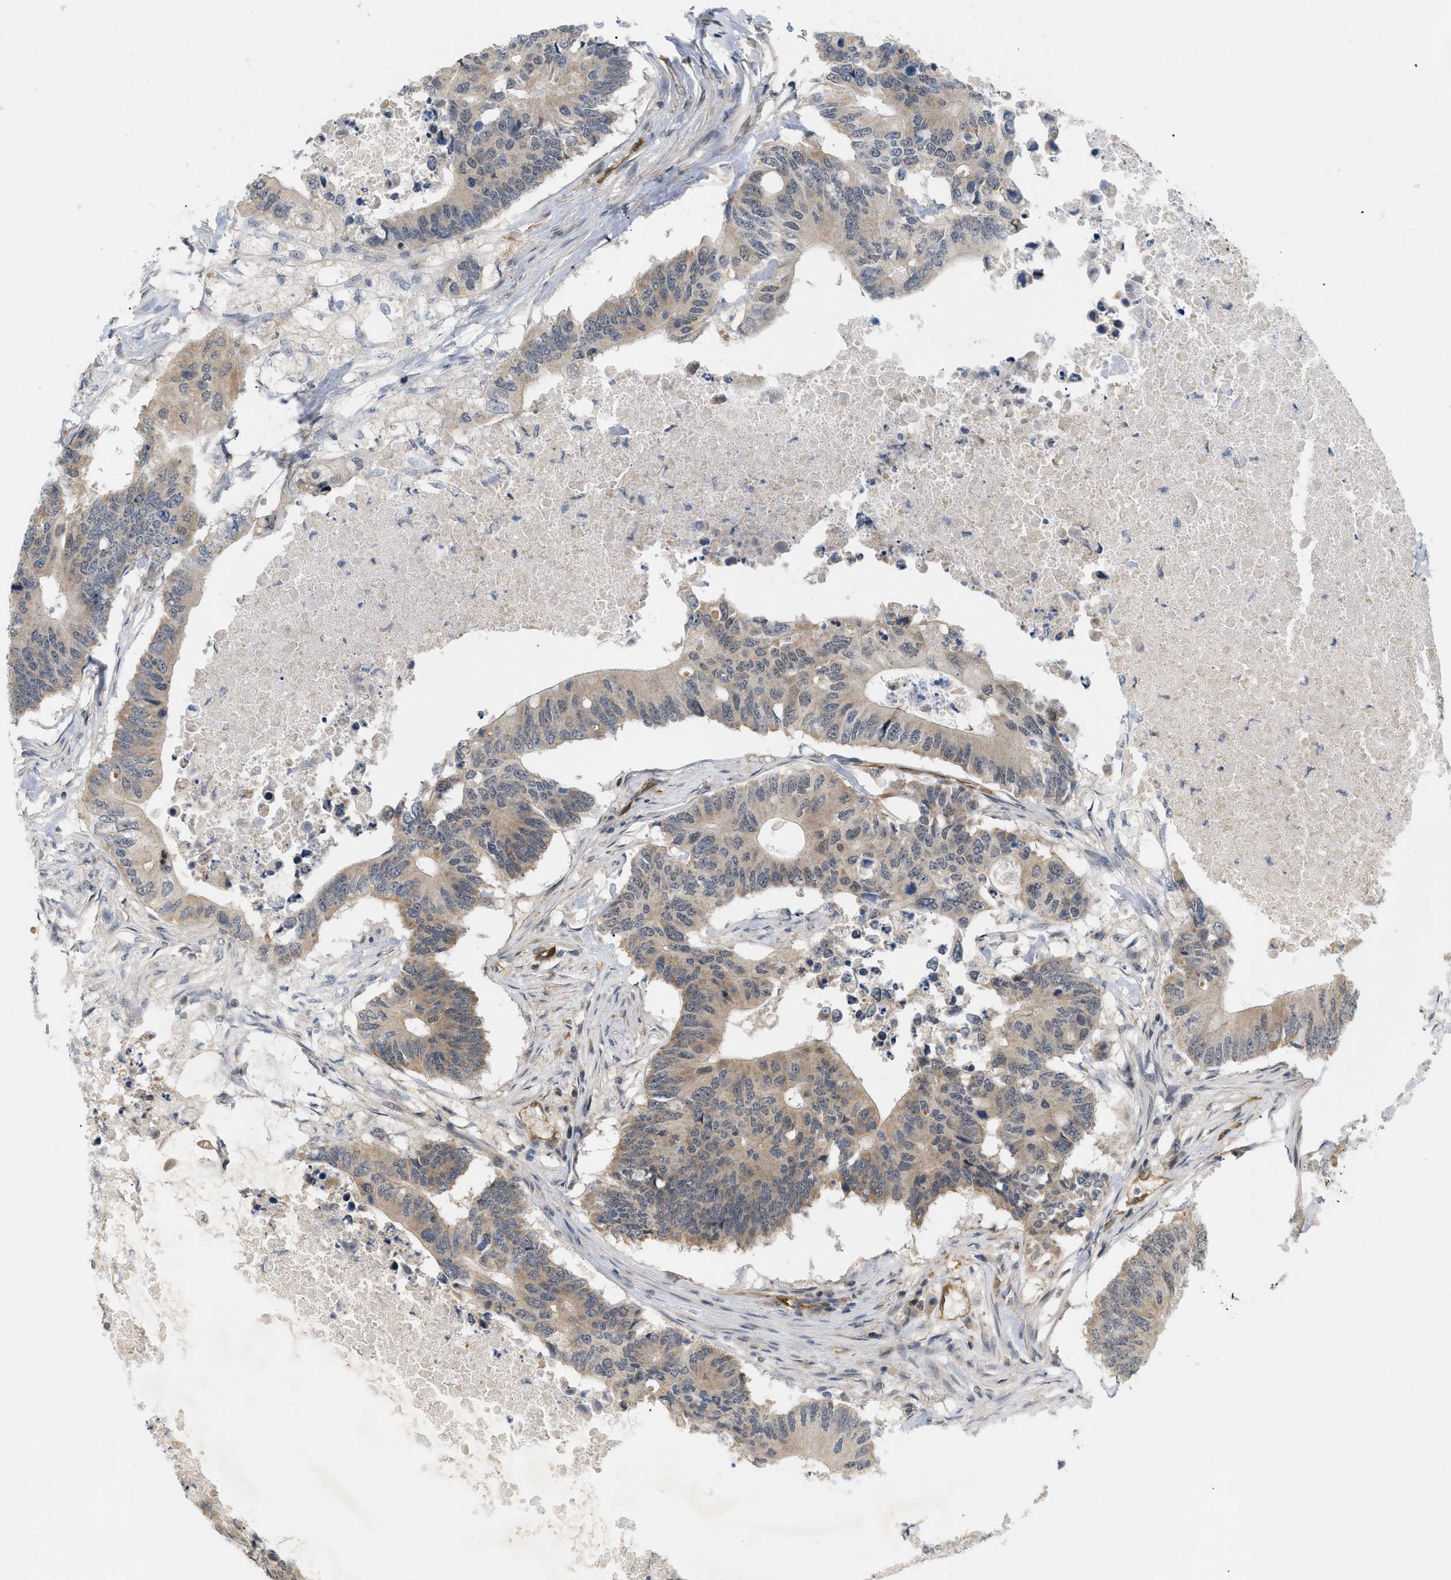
{"staining": {"intensity": "moderate", "quantity": "25%-75%", "location": "cytoplasmic/membranous"}, "tissue": "colorectal cancer", "cell_type": "Tumor cells", "image_type": "cancer", "snomed": [{"axis": "morphology", "description": "Adenocarcinoma, NOS"}, {"axis": "topography", "description": "Colon"}], "caption": "This photomicrograph displays colorectal cancer (adenocarcinoma) stained with IHC to label a protein in brown. The cytoplasmic/membranous of tumor cells show moderate positivity for the protein. Nuclei are counter-stained blue.", "gene": "PALMD", "patient": {"sex": "male", "age": 71}}